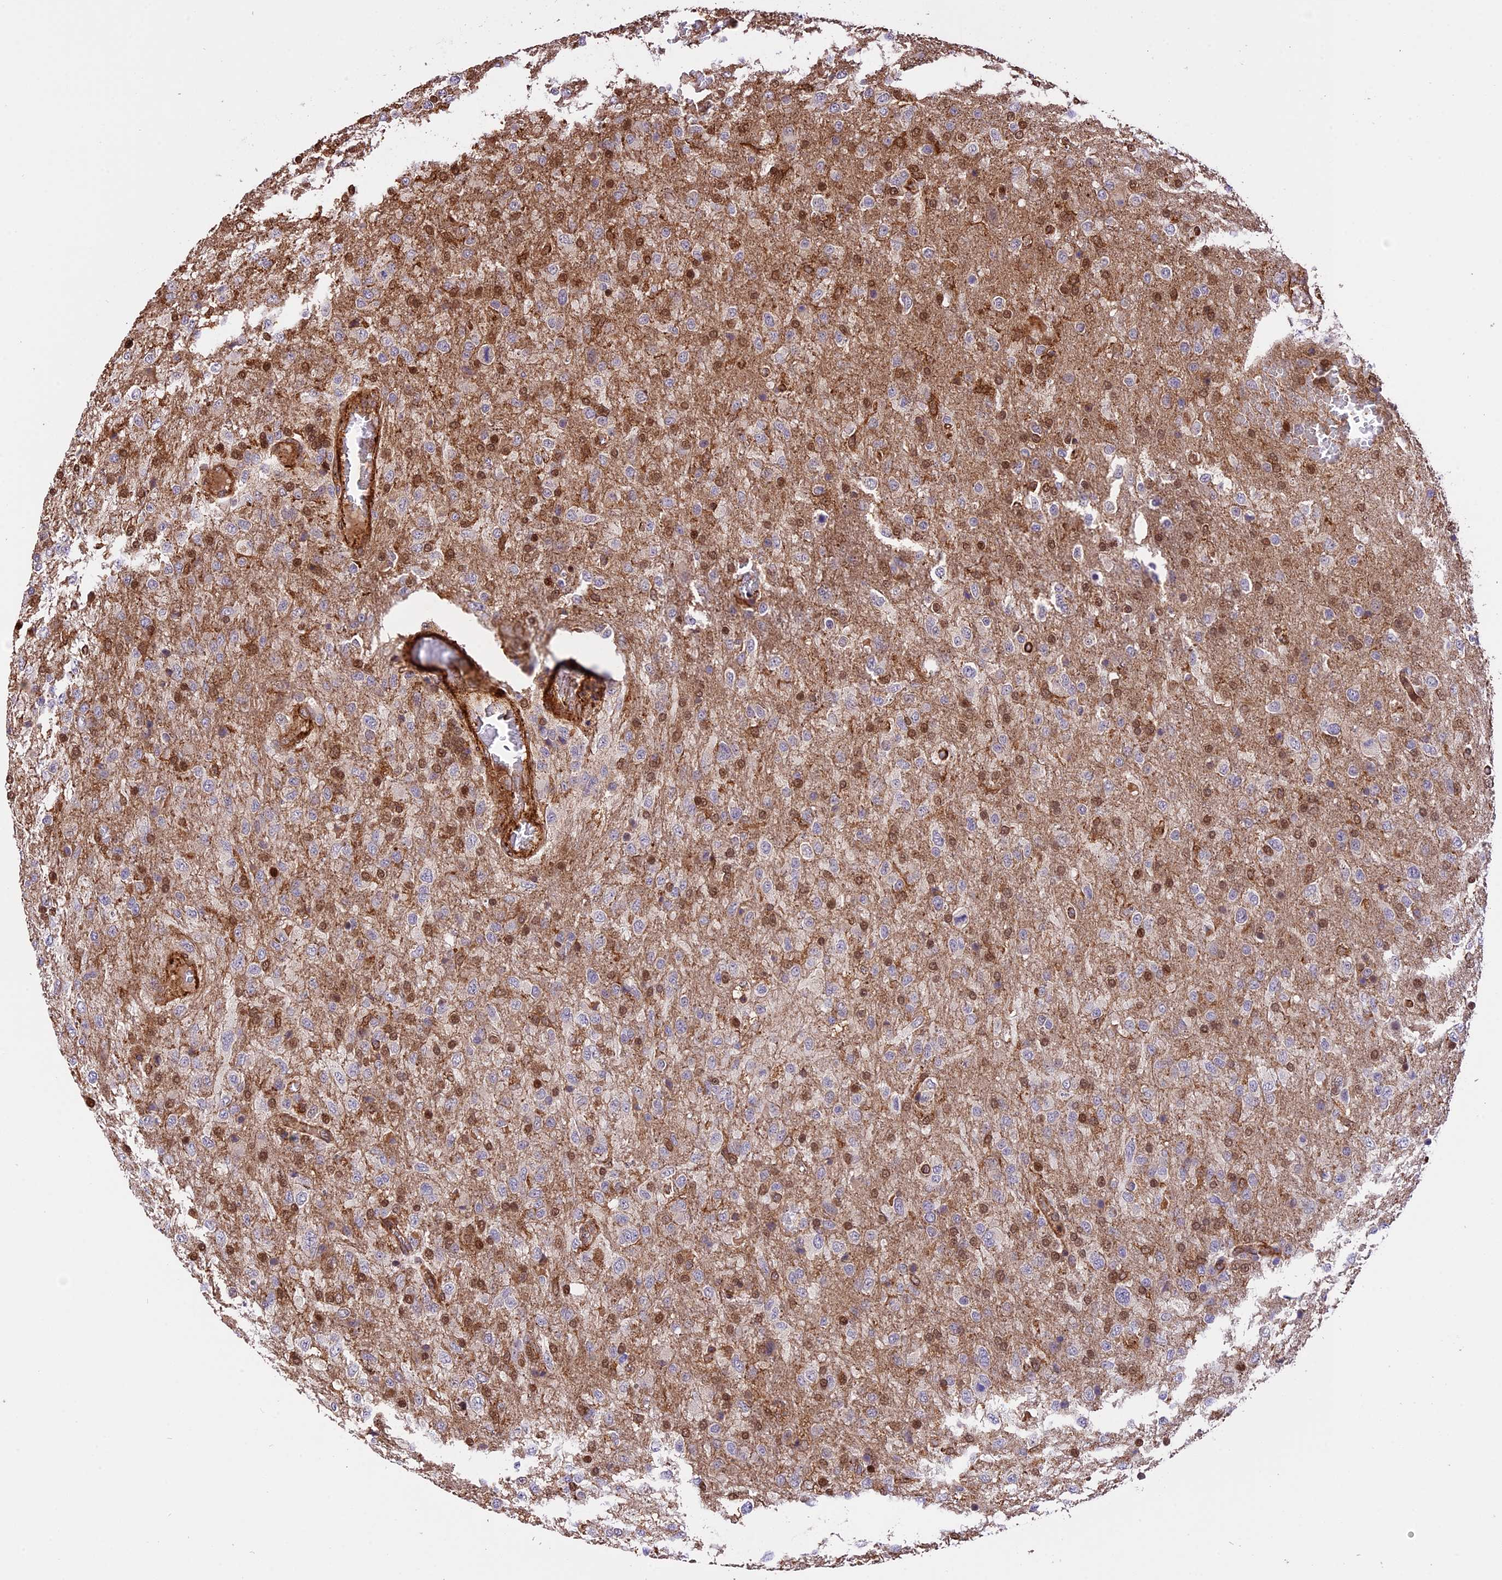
{"staining": {"intensity": "weak", "quantity": "25%-75%", "location": "nuclear"}, "tissue": "glioma", "cell_type": "Tumor cells", "image_type": "cancer", "snomed": [{"axis": "morphology", "description": "Glioma, malignant, High grade"}, {"axis": "topography", "description": "Brain"}], "caption": "Immunohistochemistry of human glioma displays low levels of weak nuclear staining in about 25%-75% of tumor cells. The protein of interest is stained brown, and the nuclei are stained in blue (DAB (3,3'-diaminobenzidine) IHC with brightfield microscopy, high magnification).", "gene": "HERPUD1", "patient": {"sex": "female", "age": 74}}